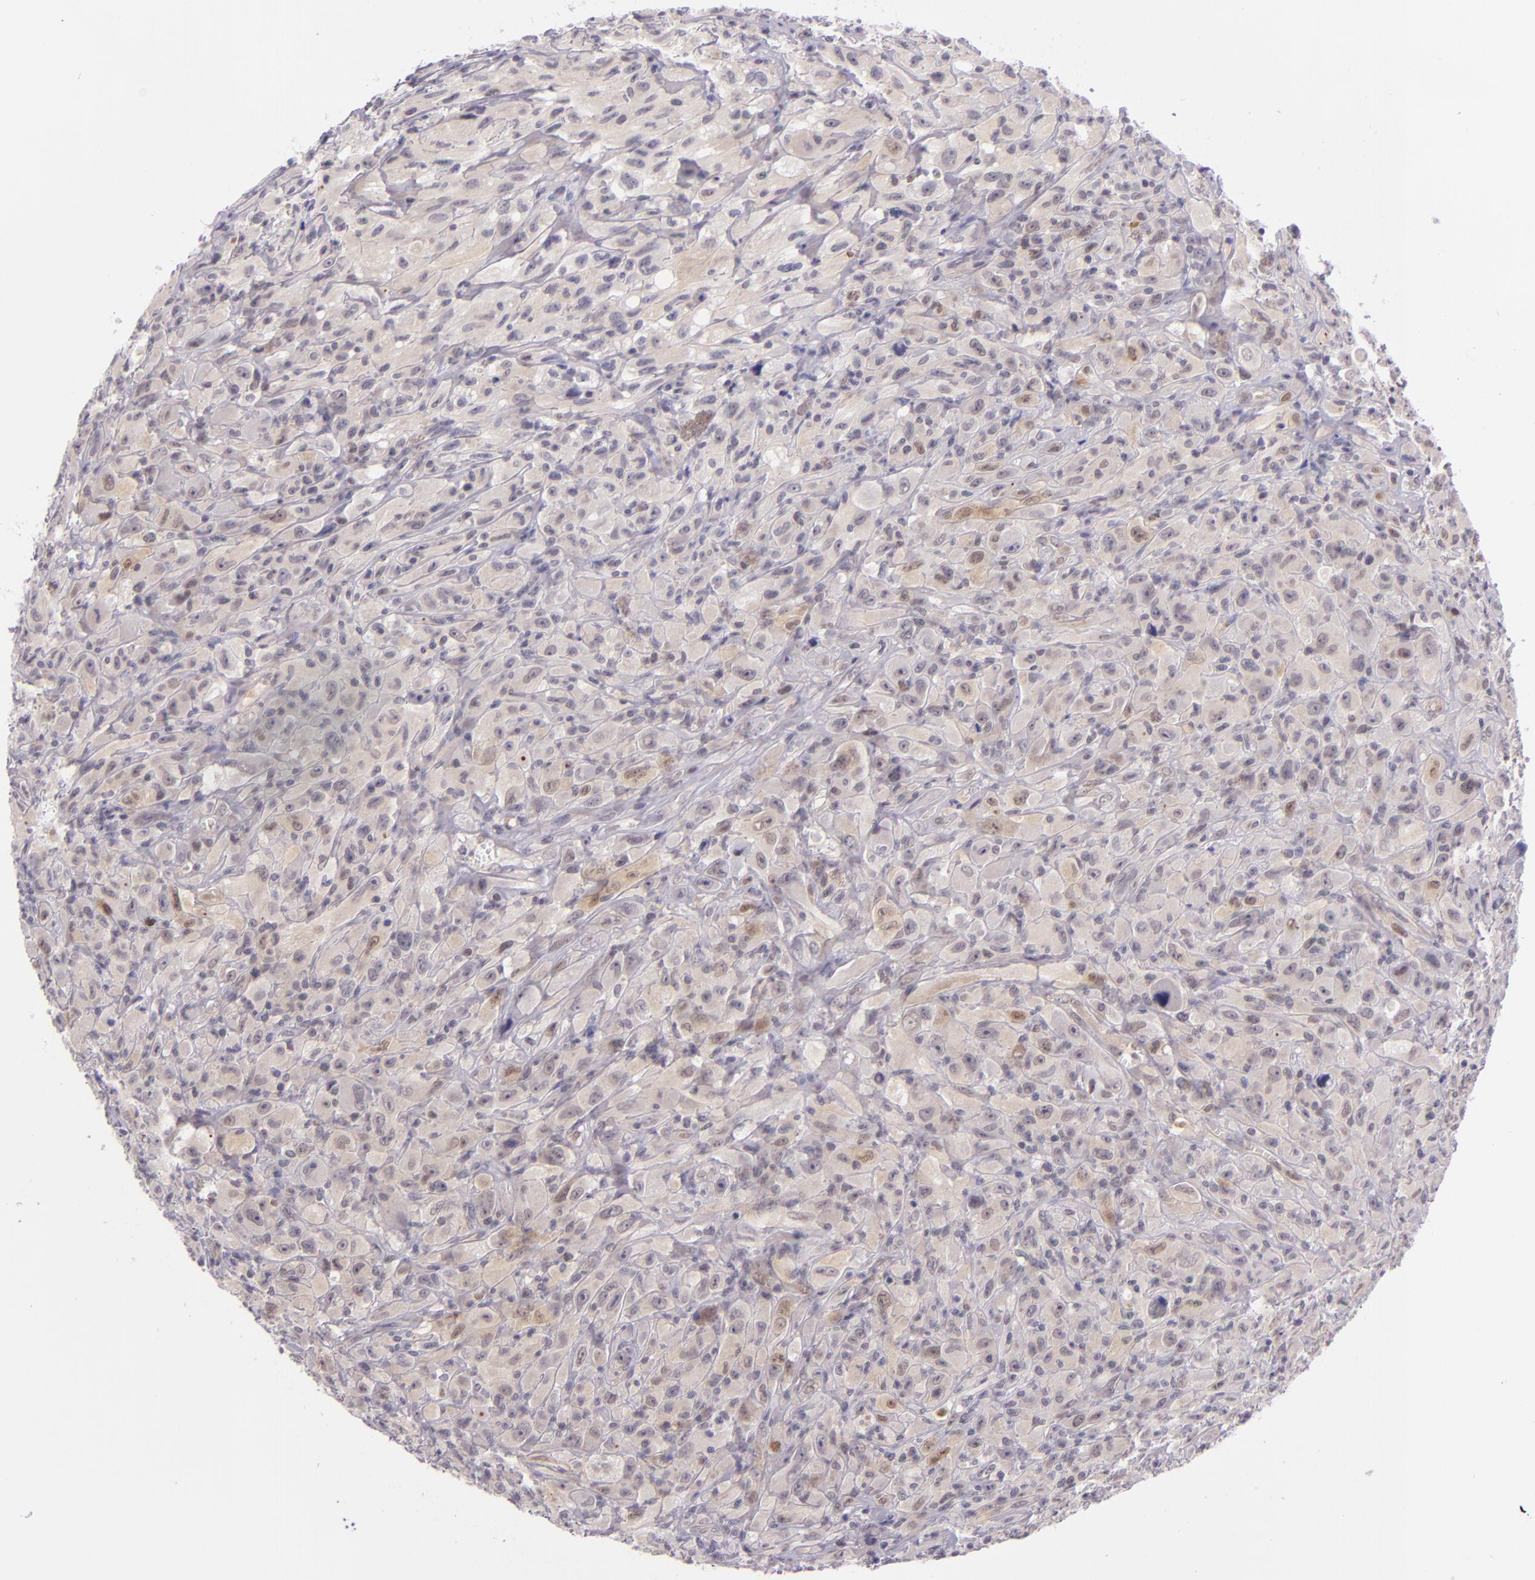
{"staining": {"intensity": "weak", "quantity": "<25%", "location": "nuclear"}, "tissue": "glioma", "cell_type": "Tumor cells", "image_type": "cancer", "snomed": [{"axis": "morphology", "description": "Glioma, malignant, High grade"}, {"axis": "topography", "description": "Brain"}], "caption": "Immunohistochemistry (IHC) histopathology image of neoplastic tissue: human glioma stained with DAB (3,3'-diaminobenzidine) reveals no significant protein staining in tumor cells. (DAB immunohistochemistry (IHC), high magnification).", "gene": "CSE1L", "patient": {"sex": "male", "age": 48}}